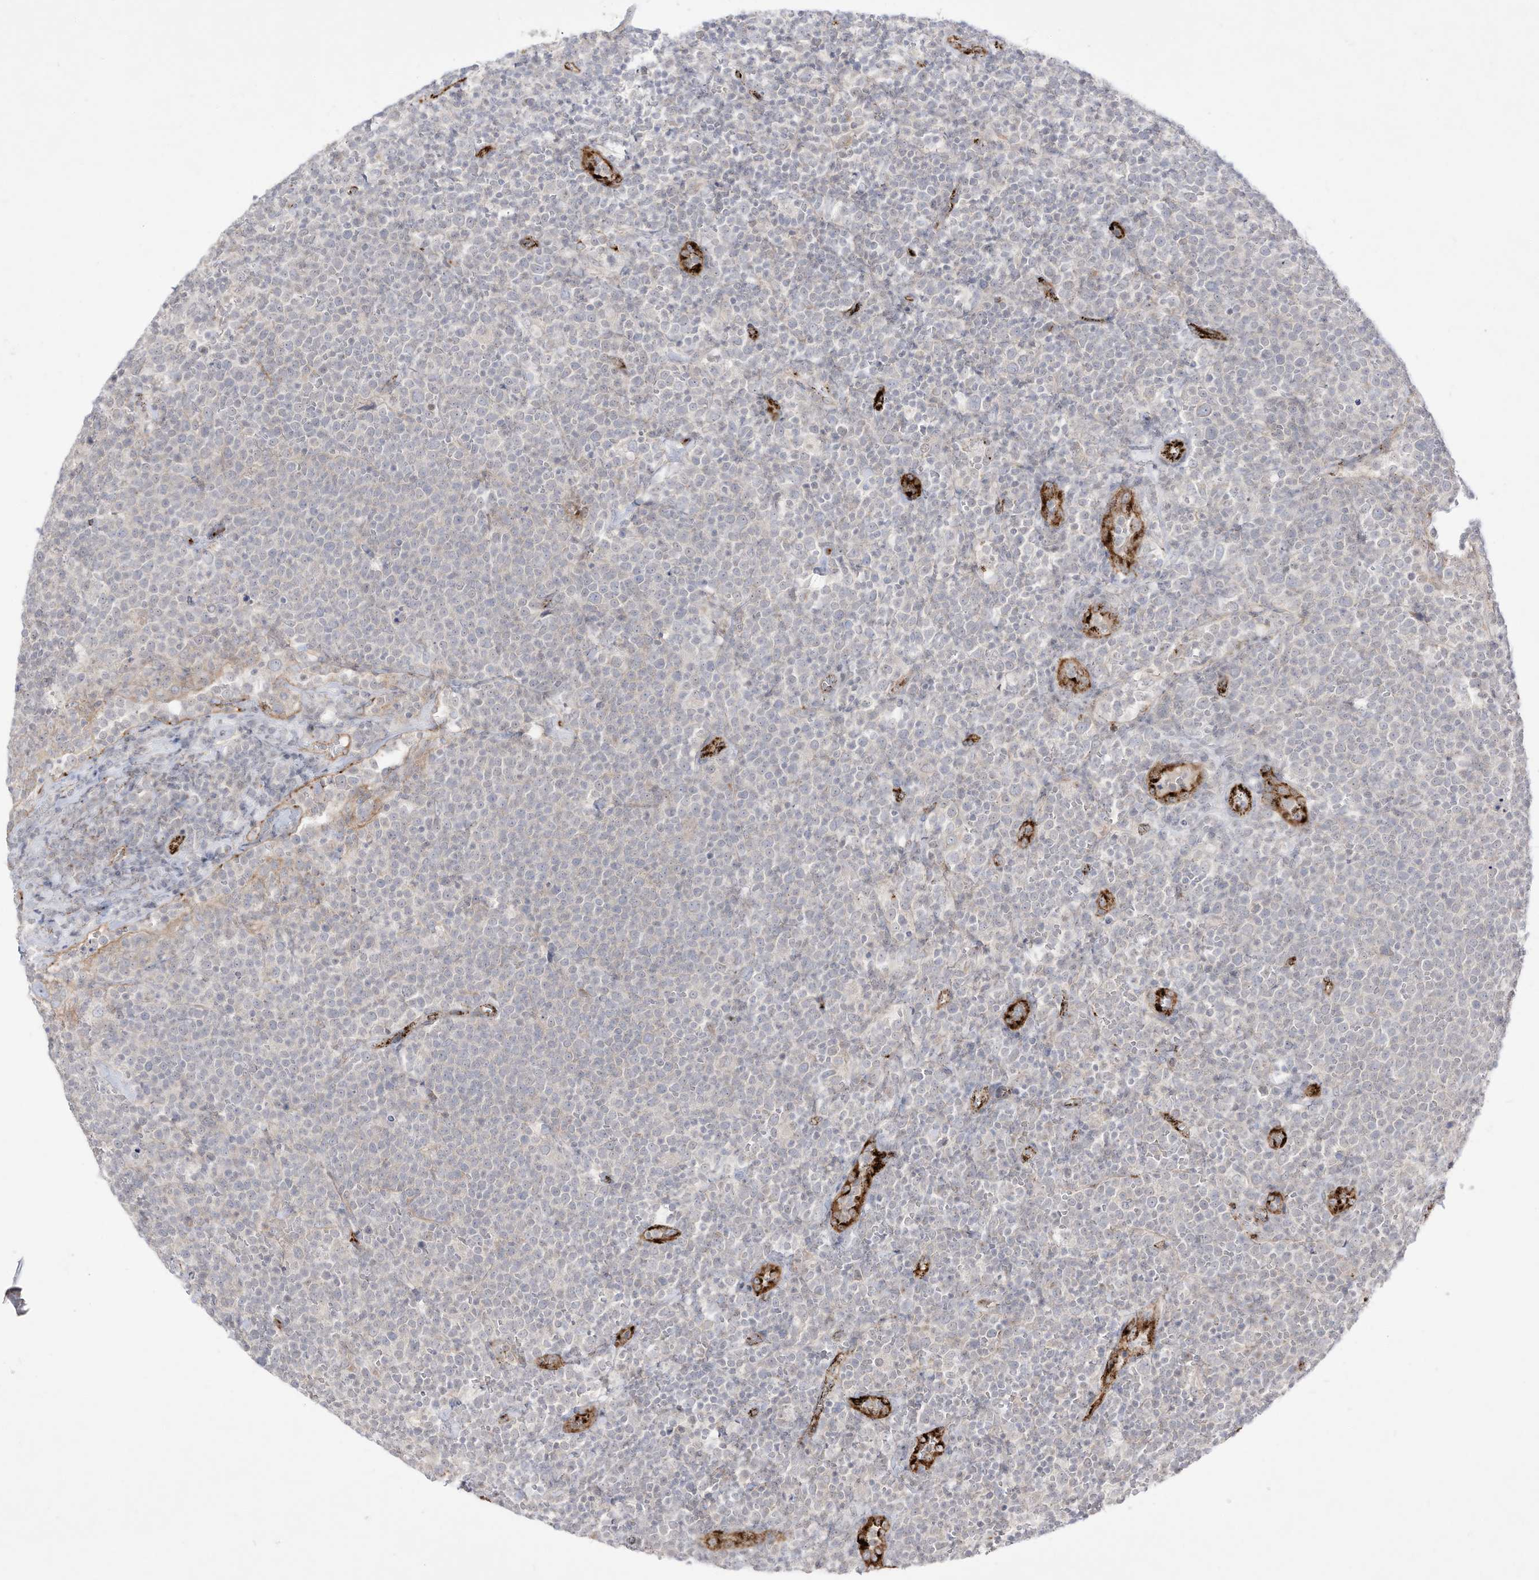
{"staining": {"intensity": "negative", "quantity": "none", "location": "none"}, "tissue": "lymphoma", "cell_type": "Tumor cells", "image_type": "cancer", "snomed": [{"axis": "morphology", "description": "Malignant lymphoma, non-Hodgkin's type, High grade"}, {"axis": "topography", "description": "Lymph node"}], "caption": "Immunohistochemical staining of human lymphoma shows no significant staining in tumor cells.", "gene": "ZGRF1", "patient": {"sex": "male", "age": 61}}